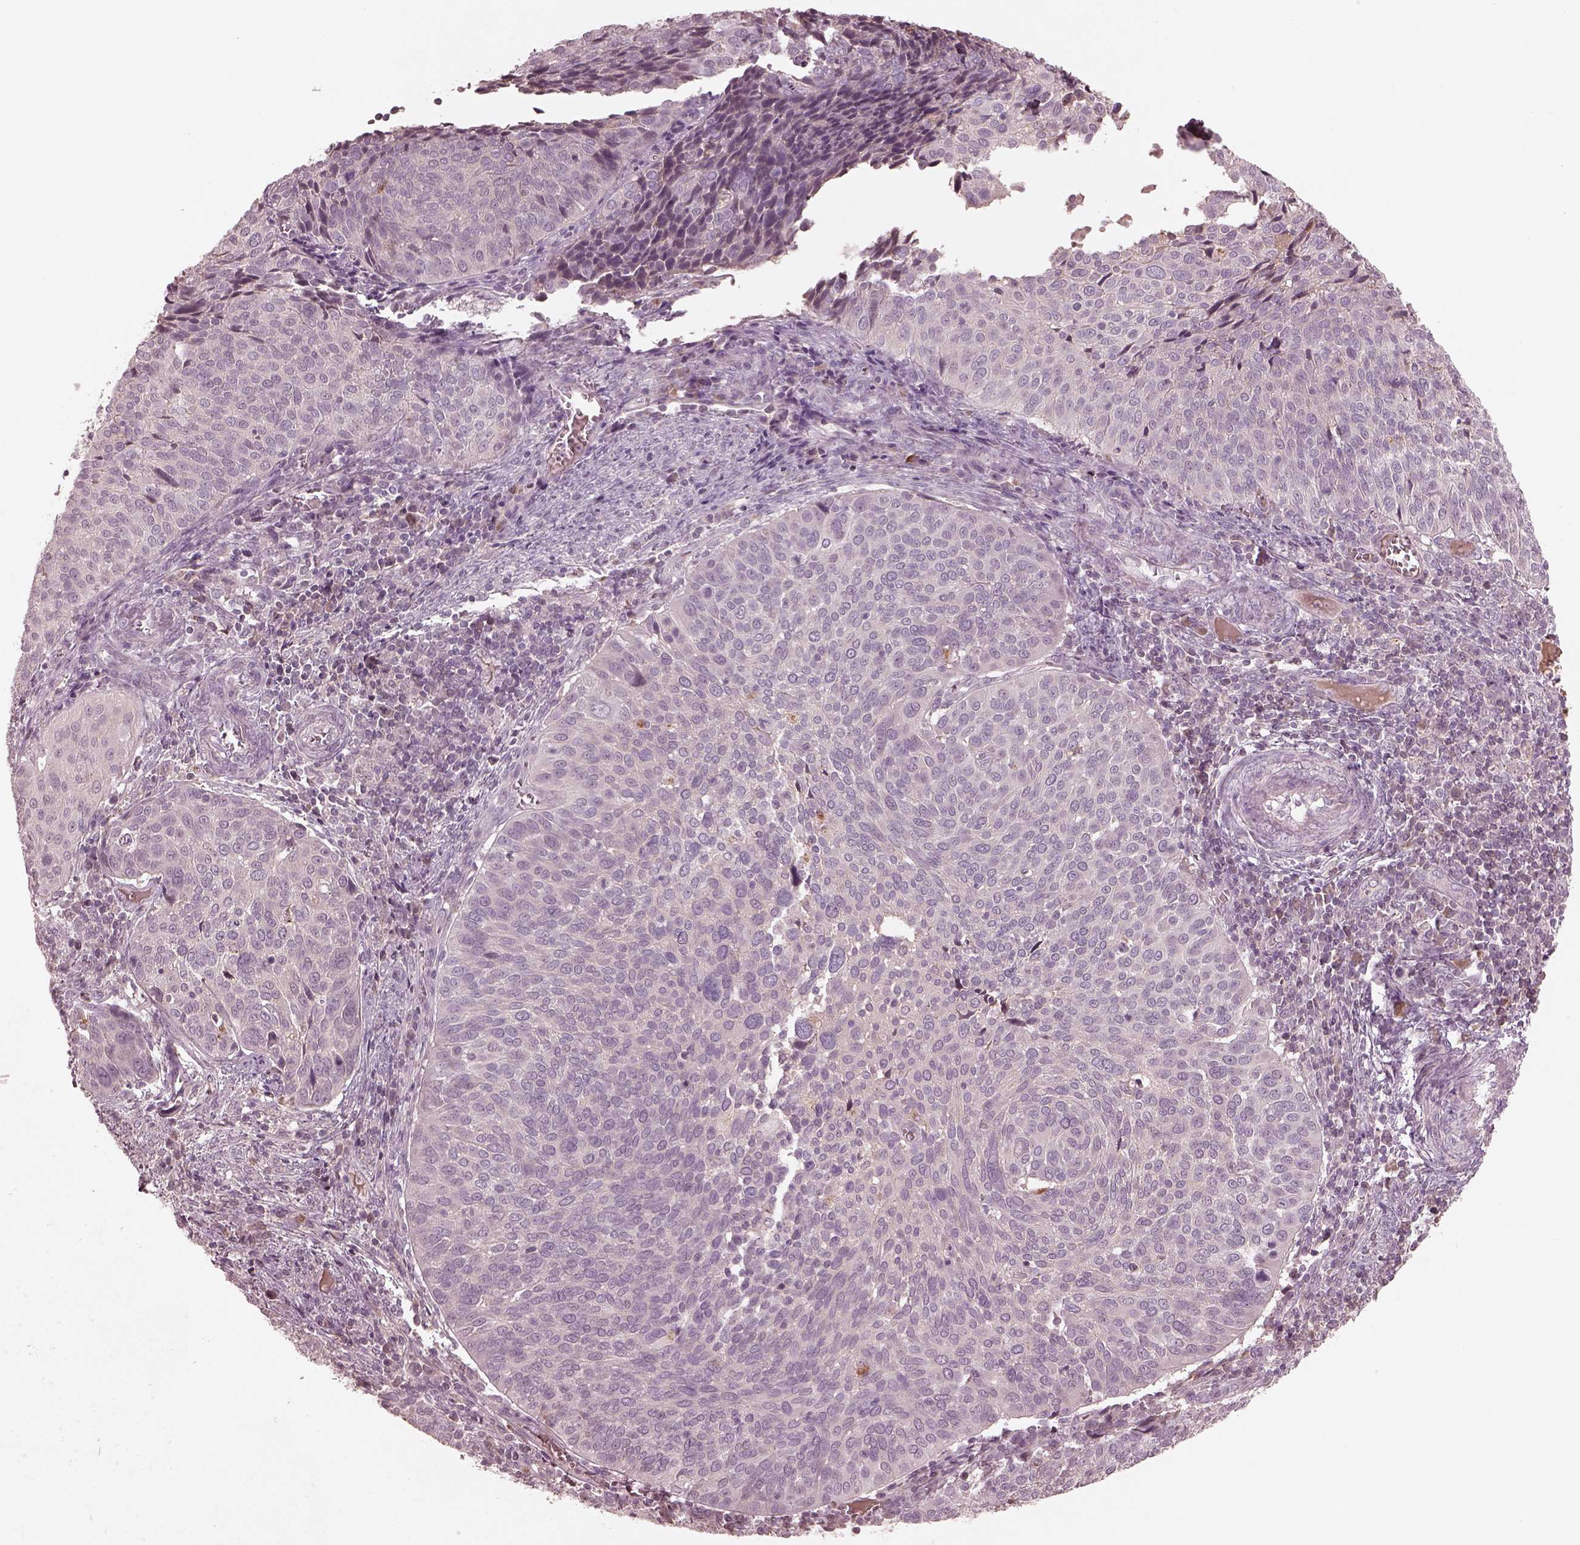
{"staining": {"intensity": "negative", "quantity": "none", "location": "none"}, "tissue": "cervical cancer", "cell_type": "Tumor cells", "image_type": "cancer", "snomed": [{"axis": "morphology", "description": "Squamous cell carcinoma, NOS"}, {"axis": "topography", "description": "Cervix"}], "caption": "A micrograph of squamous cell carcinoma (cervical) stained for a protein demonstrates no brown staining in tumor cells.", "gene": "VWA5B1", "patient": {"sex": "female", "age": 39}}